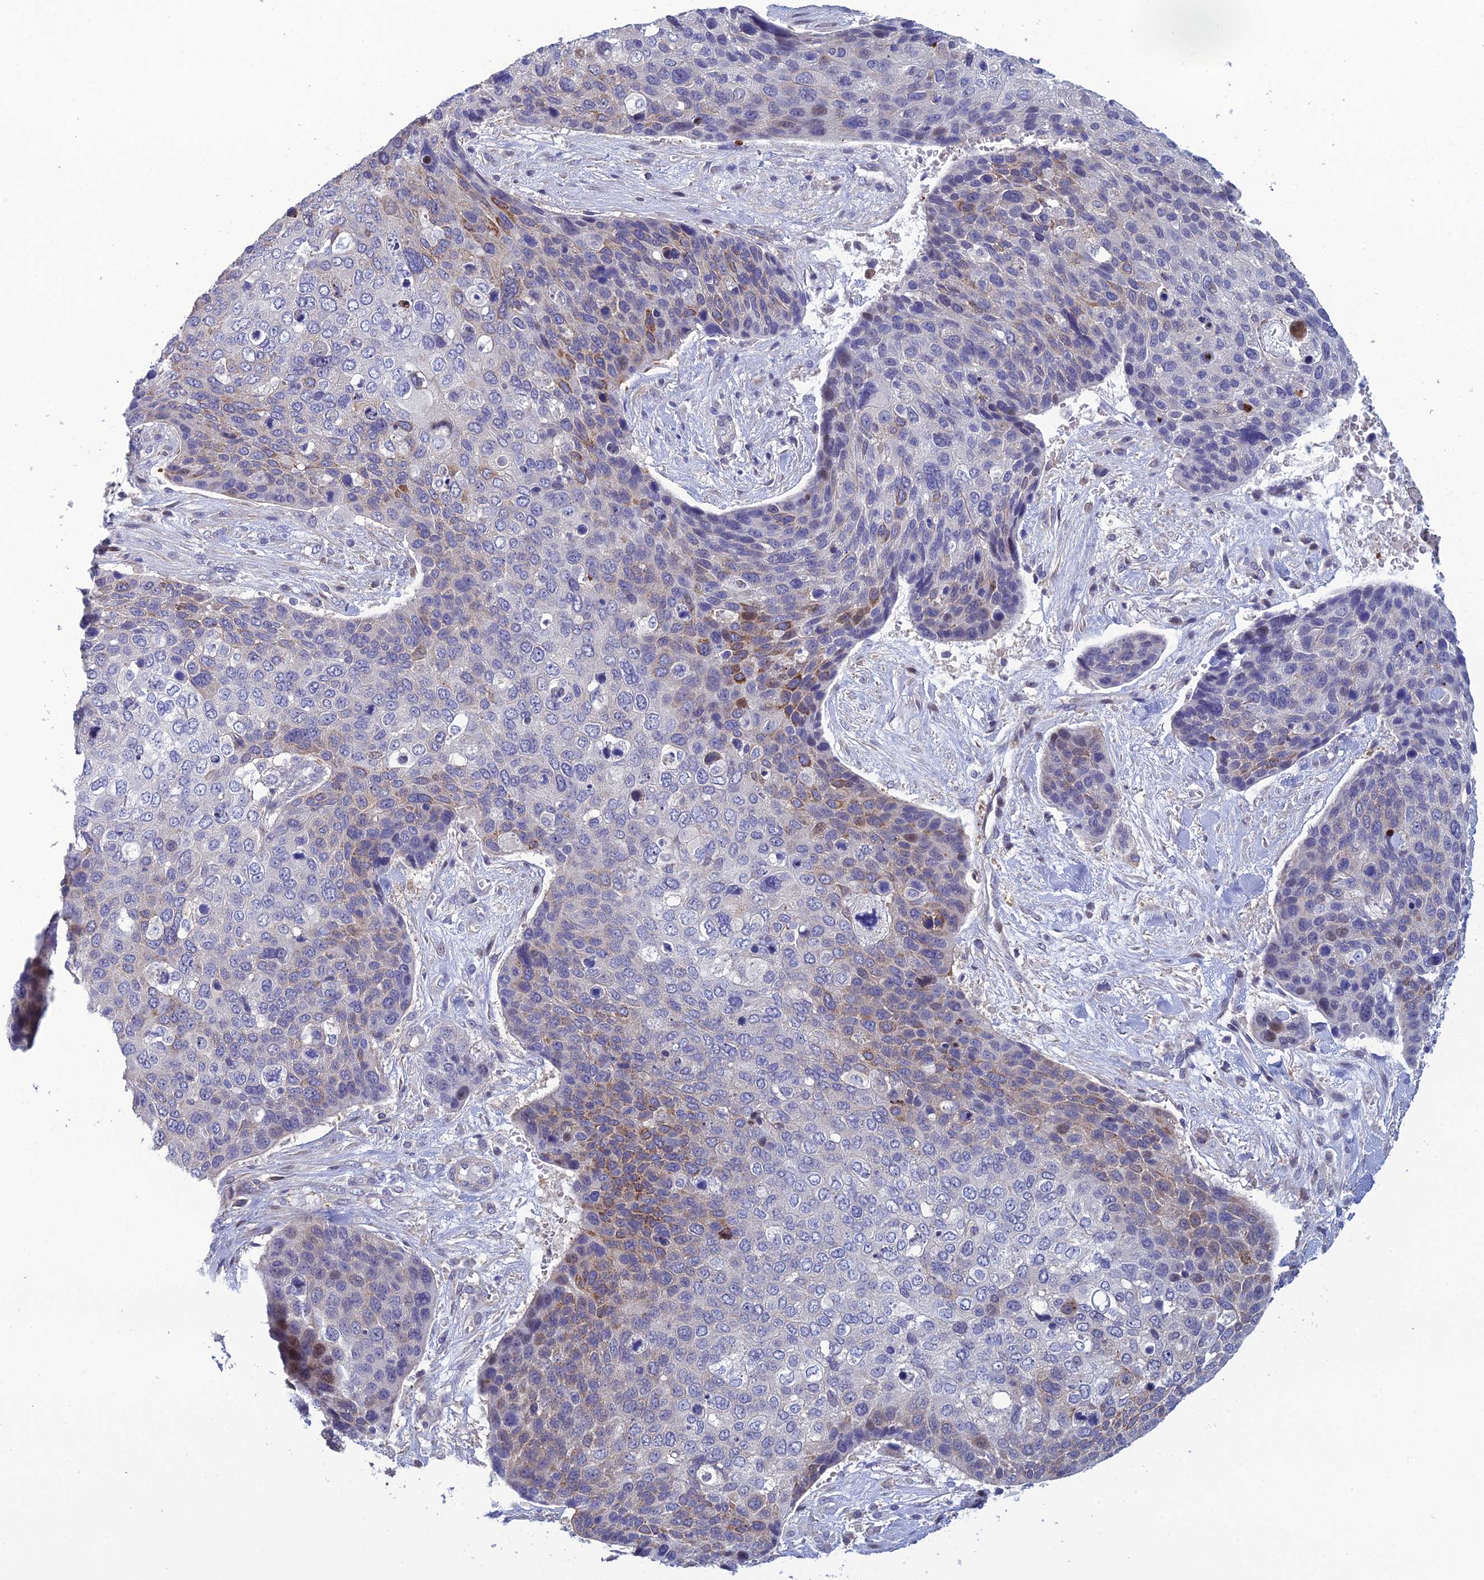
{"staining": {"intensity": "moderate", "quantity": "<25%", "location": "cytoplasmic/membranous"}, "tissue": "skin cancer", "cell_type": "Tumor cells", "image_type": "cancer", "snomed": [{"axis": "morphology", "description": "Basal cell carcinoma"}, {"axis": "topography", "description": "Skin"}], "caption": "Human skin basal cell carcinoma stained with a protein marker demonstrates moderate staining in tumor cells.", "gene": "LZTS2", "patient": {"sex": "female", "age": 74}}